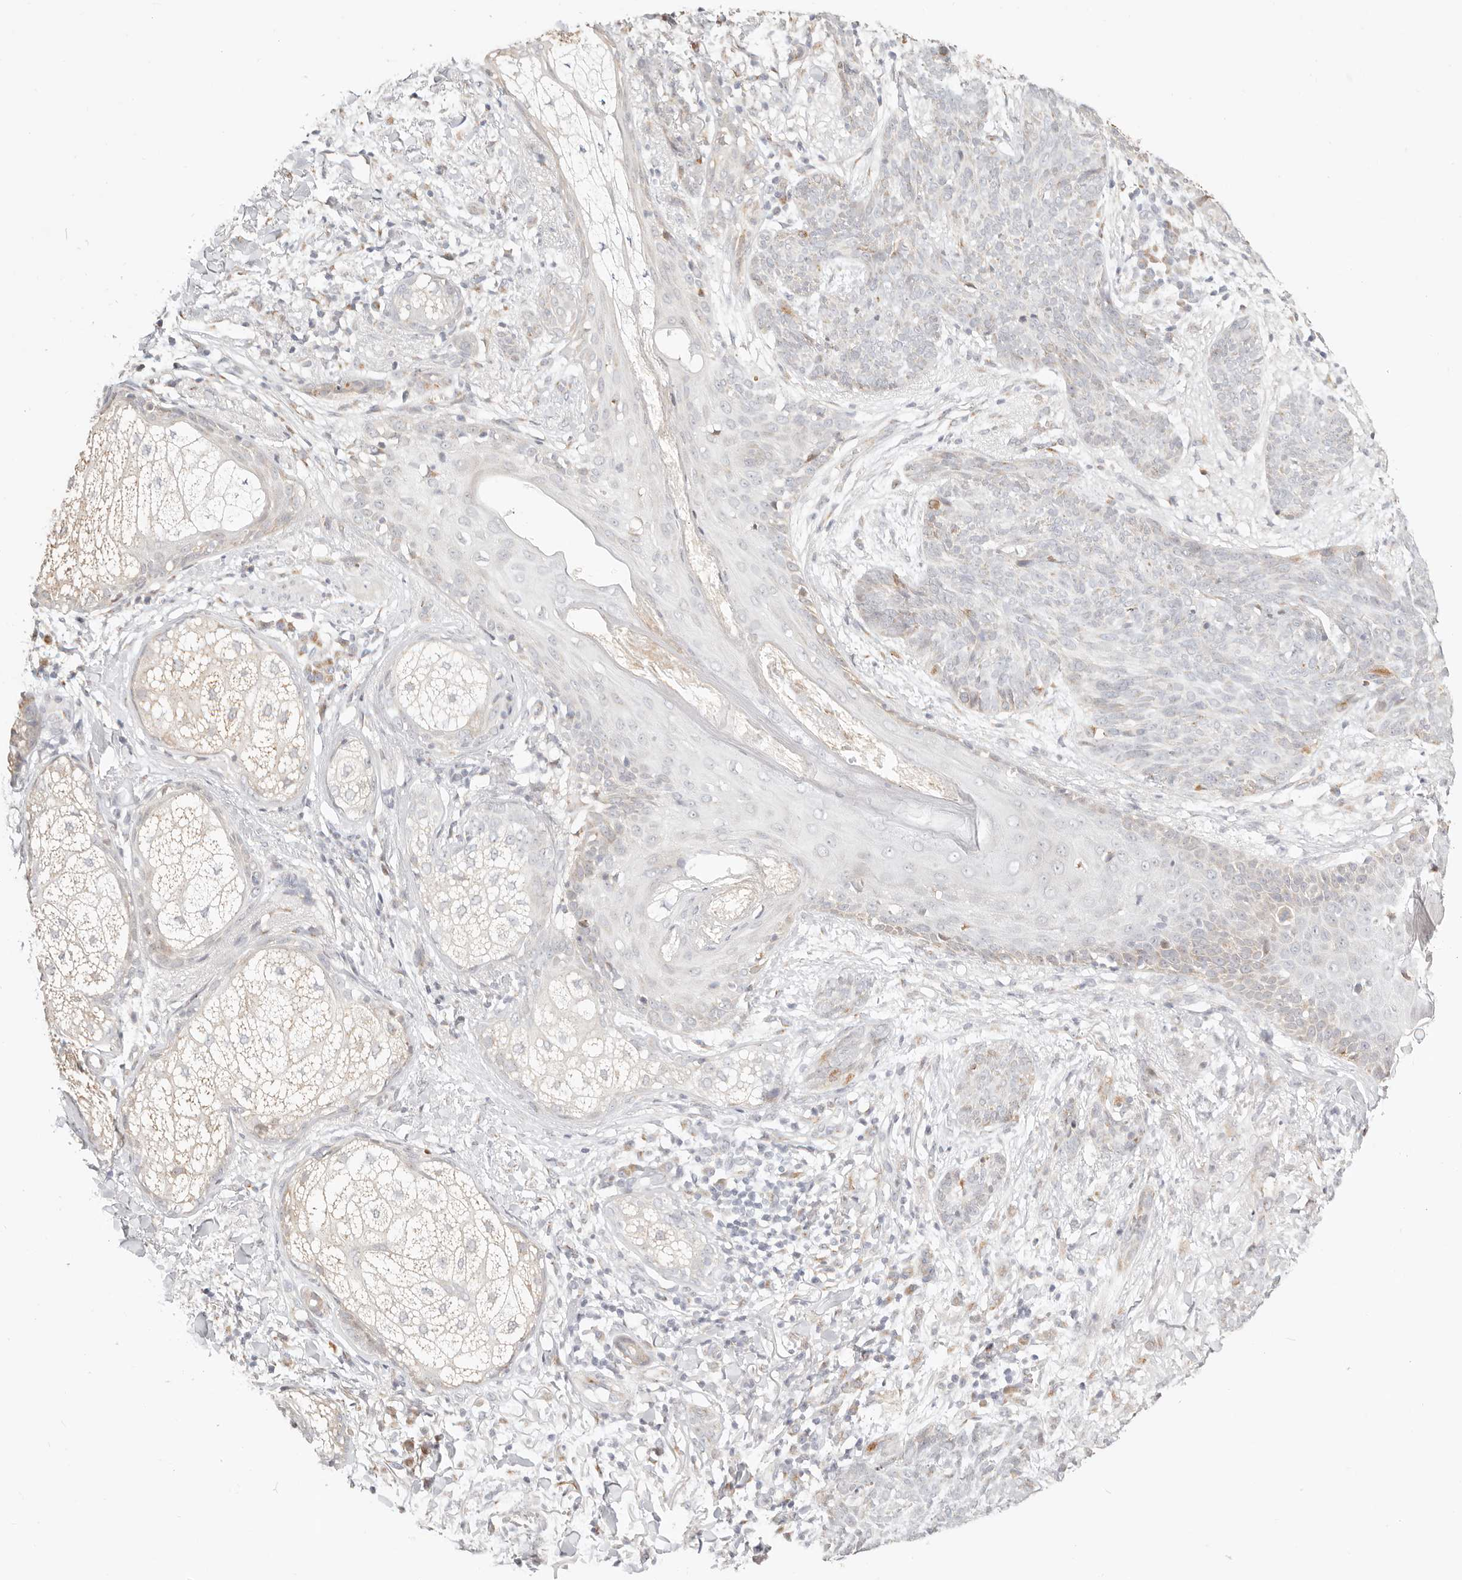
{"staining": {"intensity": "negative", "quantity": "none", "location": "none"}, "tissue": "skin cancer", "cell_type": "Tumor cells", "image_type": "cancer", "snomed": [{"axis": "morphology", "description": "Basal cell carcinoma"}, {"axis": "topography", "description": "Skin"}], "caption": "This is an immunohistochemistry micrograph of skin cancer. There is no expression in tumor cells.", "gene": "FAM20B", "patient": {"sex": "male", "age": 85}}